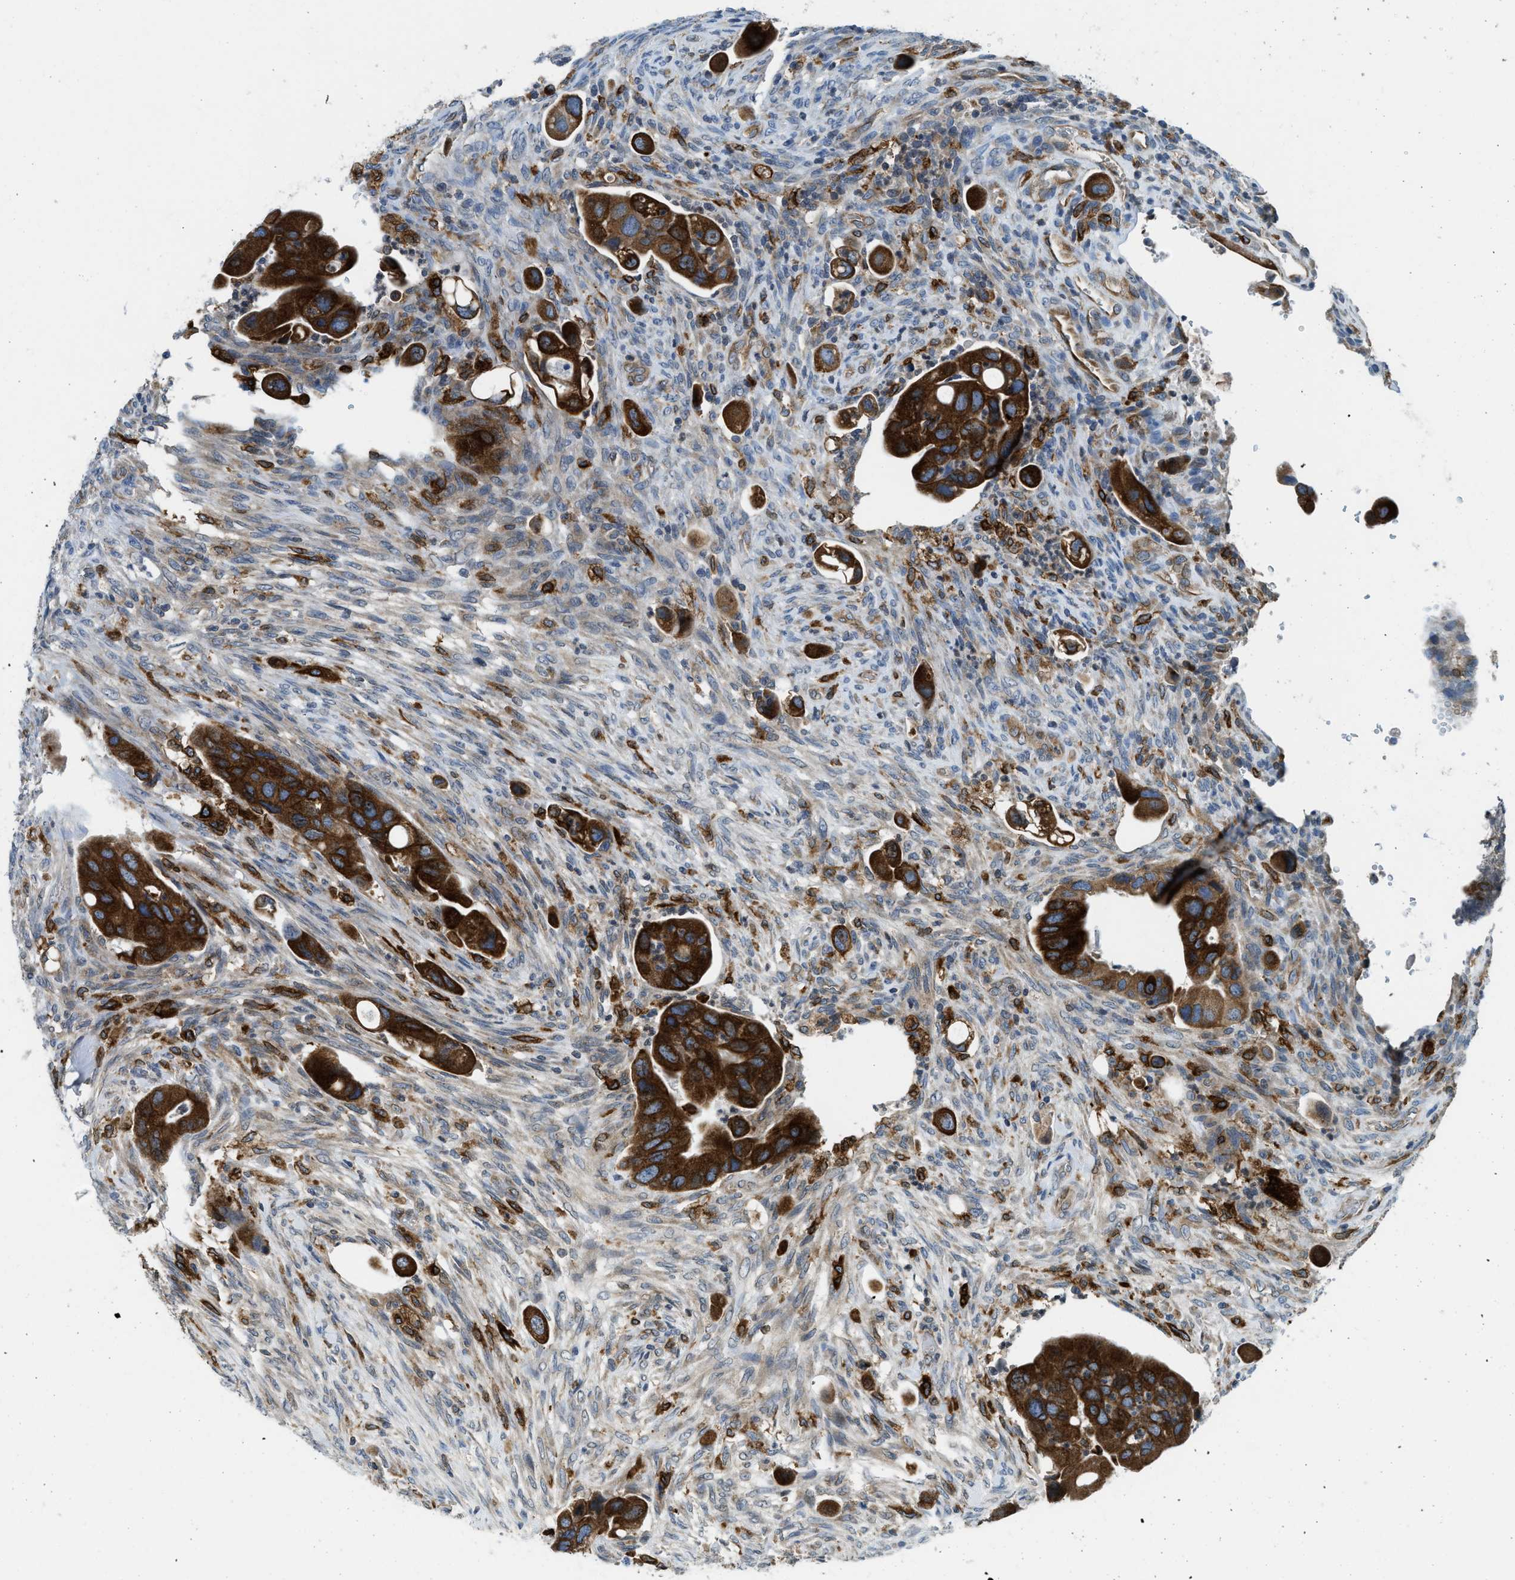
{"staining": {"intensity": "strong", "quantity": ">75%", "location": "cytoplasmic/membranous"}, "tissue": "colorectal cancer", "cell_type": "Tumor cells", "image_type": "cancer", "snomed": [{"axis": "morphology", "description": "Adenocarcinoma, NOS"}, {"axis": "topography", "description": "Rectum"}], "caption": "Adenocarcinoma (colorectal) stained for a protein displays strong cytoplasmic/membranous positivity in tumor cells.", "gene": "BCAP31", "patient": {"sex": "female", "age": 57}}